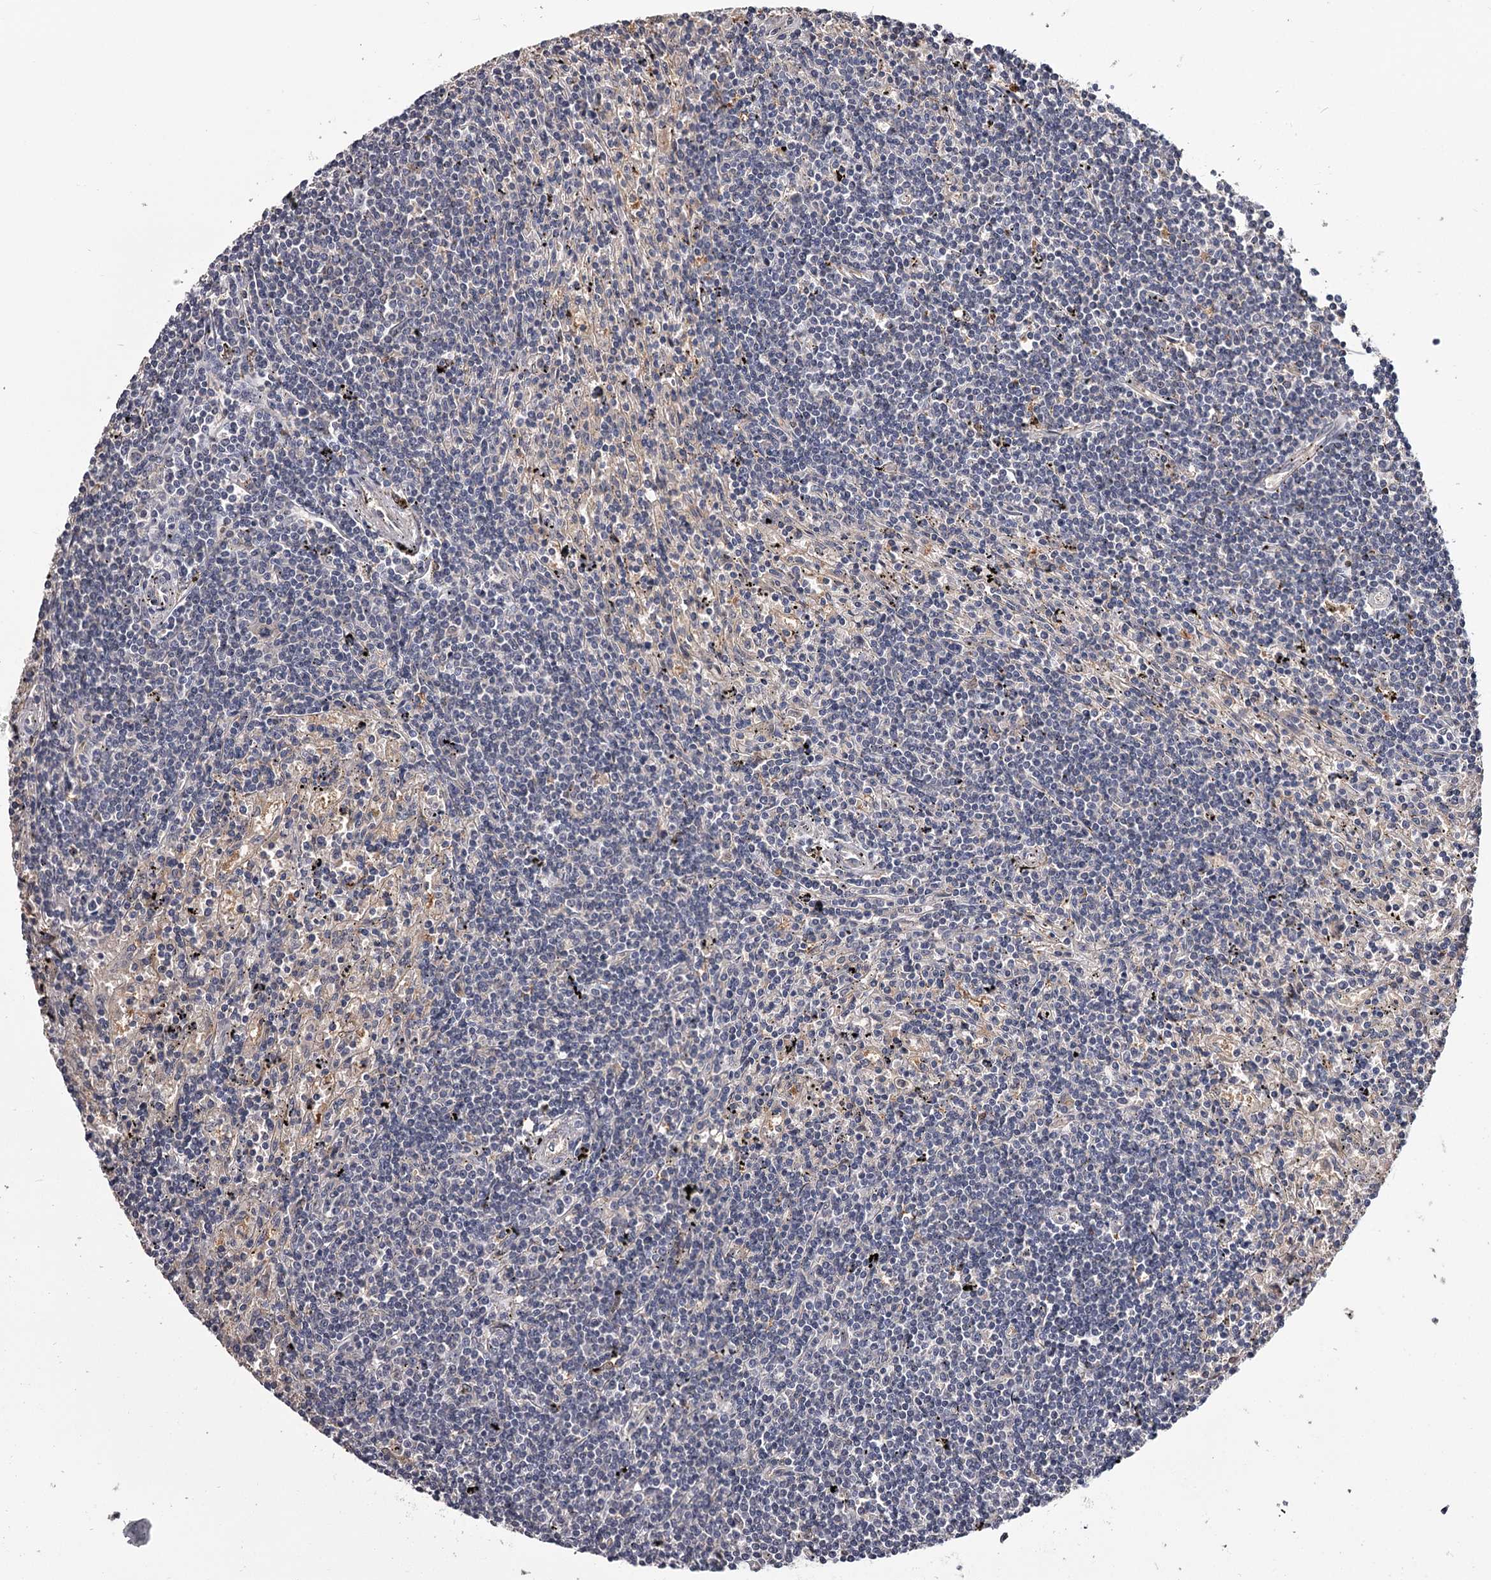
{"staining": {"intensity": "negative", "quantity": "none", "location": "none"}, "tissue": "lymphoma", "cell_type": "Tumor cells", "image_type": "cancer", "snomed": [{"axis": "morphology", "description": "Malignant lymphoma, non-Hodgkin's type, Low grade"}, {"axis": "topography", "description": "Spleen"}], "caption": "Immunohistochemistry (IHC) of malignant lymphoma, non-Hodgkin's type (low-grade) shows no positivity in tumor cells.", "gene": "GSTO1", "patient": {"sex": "male", "age": 76}}